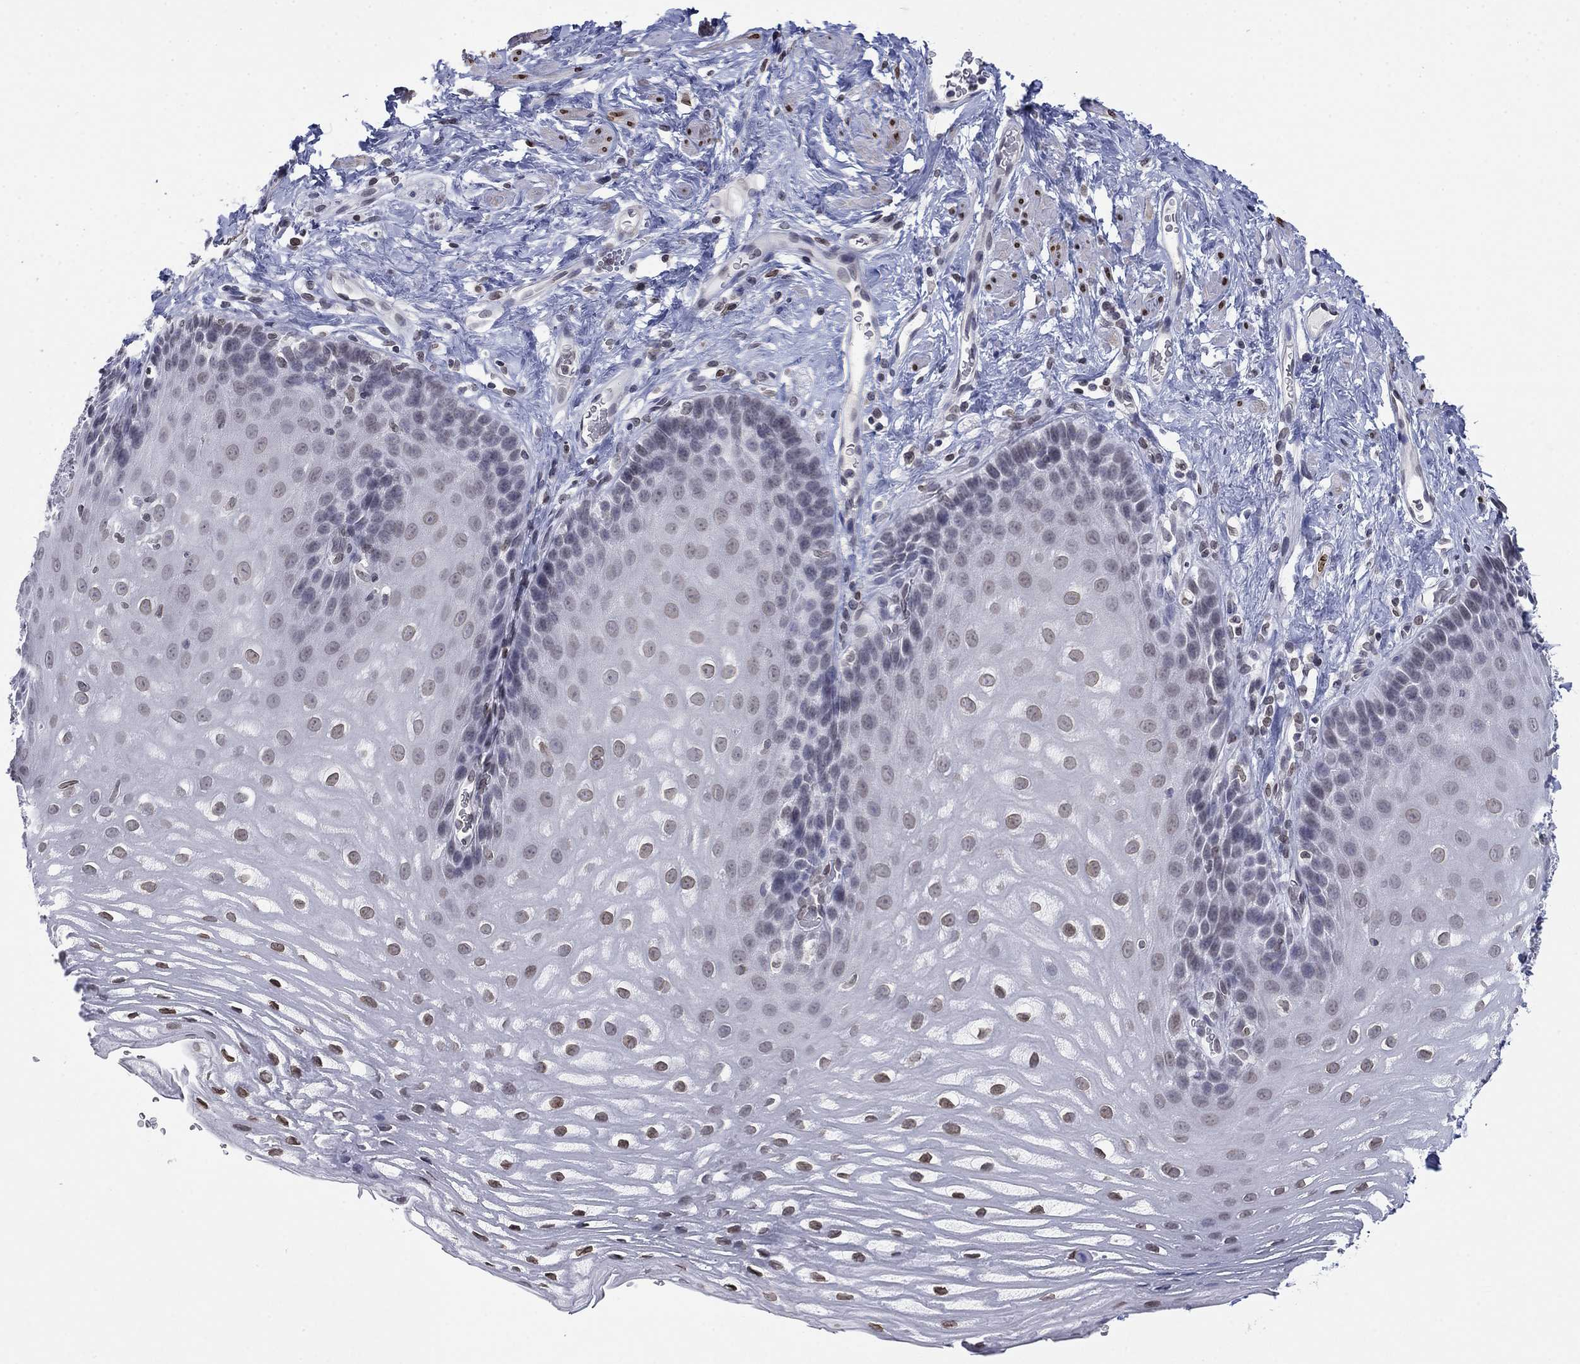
{"staining": {"intensity": "moderate", "quantity": "25%-75%", "location": "nuclear"}, "tissue": "esophagus", "cell_type": "Squamous epithelial cells", "image_type": "normal", "snomed": [{"axis": "morphology", "description": "Normal tissue, NOS"}, {"axis": "topography", "description": "Esophagus"}], "caption": "IHC image of normal esophagus stained for a protein (brown), which shows medium levels of moderate nuclear staining in about 25%-75% of squamous epithelial cells.", "gene": "TOR1AIP1", "patient": {"sex": "male", "age": 64}}